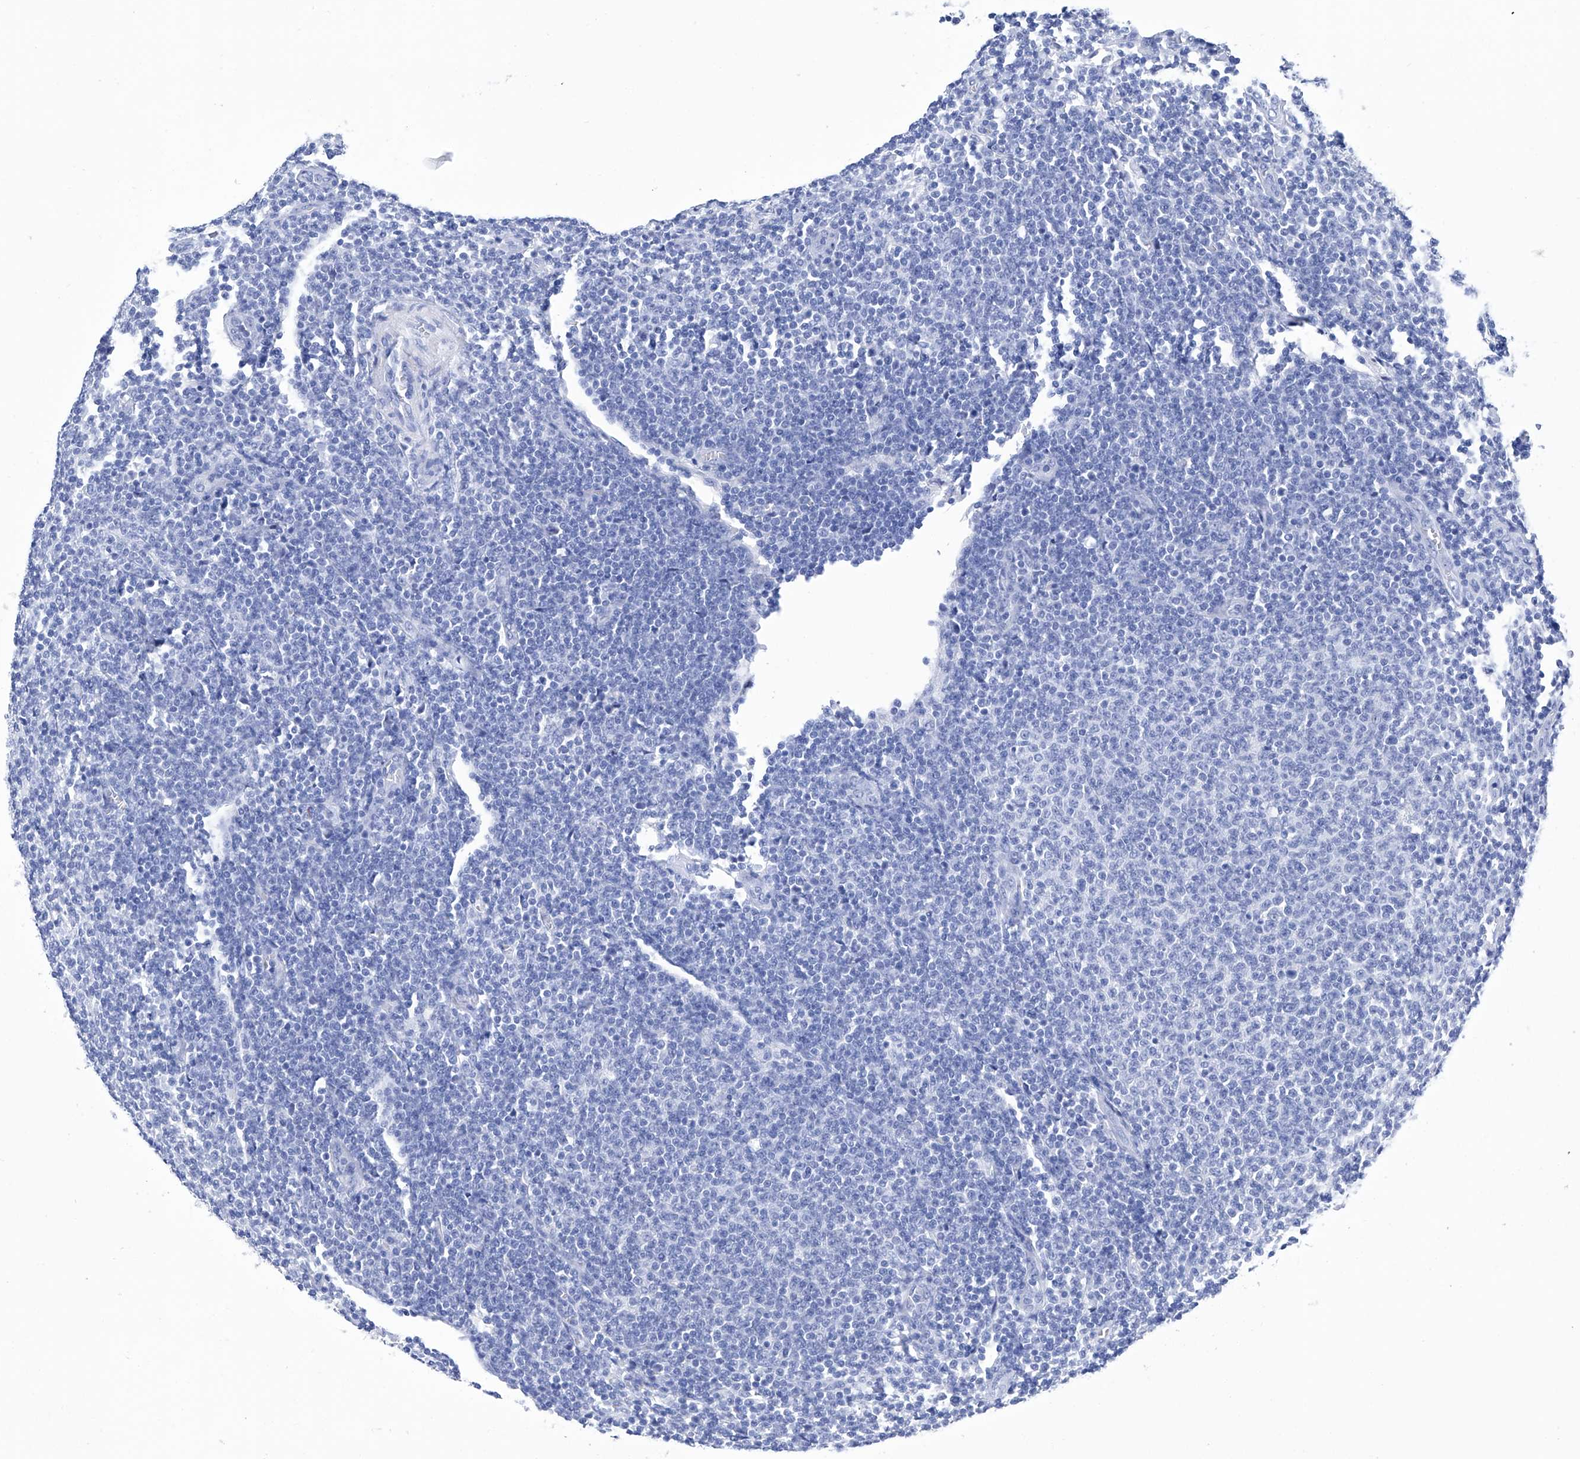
{"staining": {"intensity": "negative", "quantity": "none", "location": "none"}, "tissue": "lymphoma", "cell_type": "Tumor cells", "image_type": "cancer", "snomed": [{"axis": "morphology", "description": "Malignant lymphoma, non-Hodgkin's type, Low grade"}, {"axis": "topography", "description": "Lymph node"}], "caption": "Human malignant lymphoma, non-Hodgkin's type (low-grade) stained for a protein using IHC demonstrates no positivity in tumor cells.", "gene": "GPT", "patient": {"sex": "male", "age": 66}}